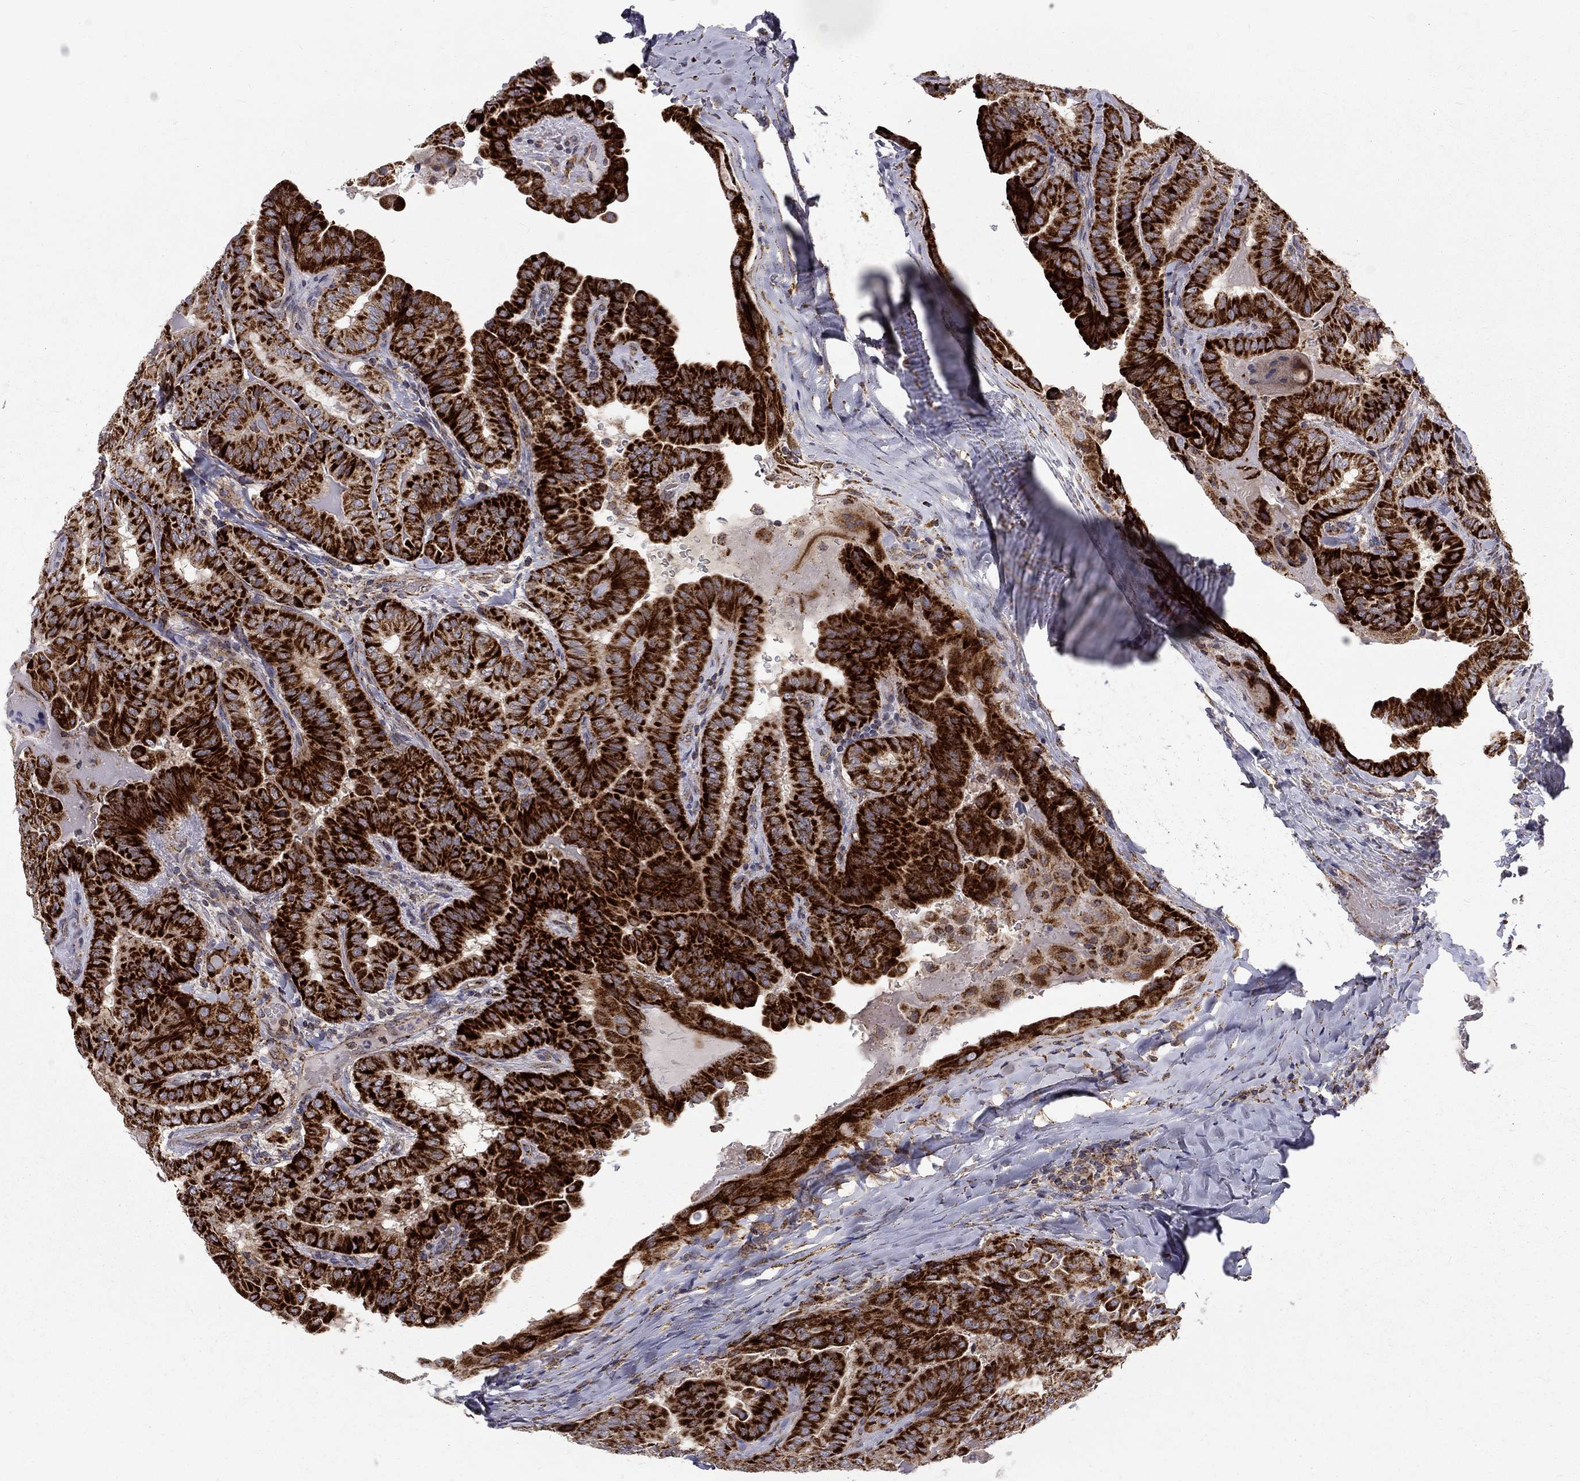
{"staining": {"intensity": "strong", "quantity": ">75%", "location": "cytoplasmic/membranous"}, "tissue": "thyroid cancer", "cell_type": "Tumor cells", "image_type": "cancer", "snomed": [{"axis": "morphology", "description": "Papillary adenocarcinoma, NOS"}, {"axis": "topography", "description": "Thyroid gland"}], "caption": "Tumor cells exhibit high levels of strong cytoplasmic/membranous expression in approximately >75% of cells in human papillary adenocarcinoma (thyroid).", "gene": "ALDH1B1", "patient": {"sex": "female", "age": 68}}